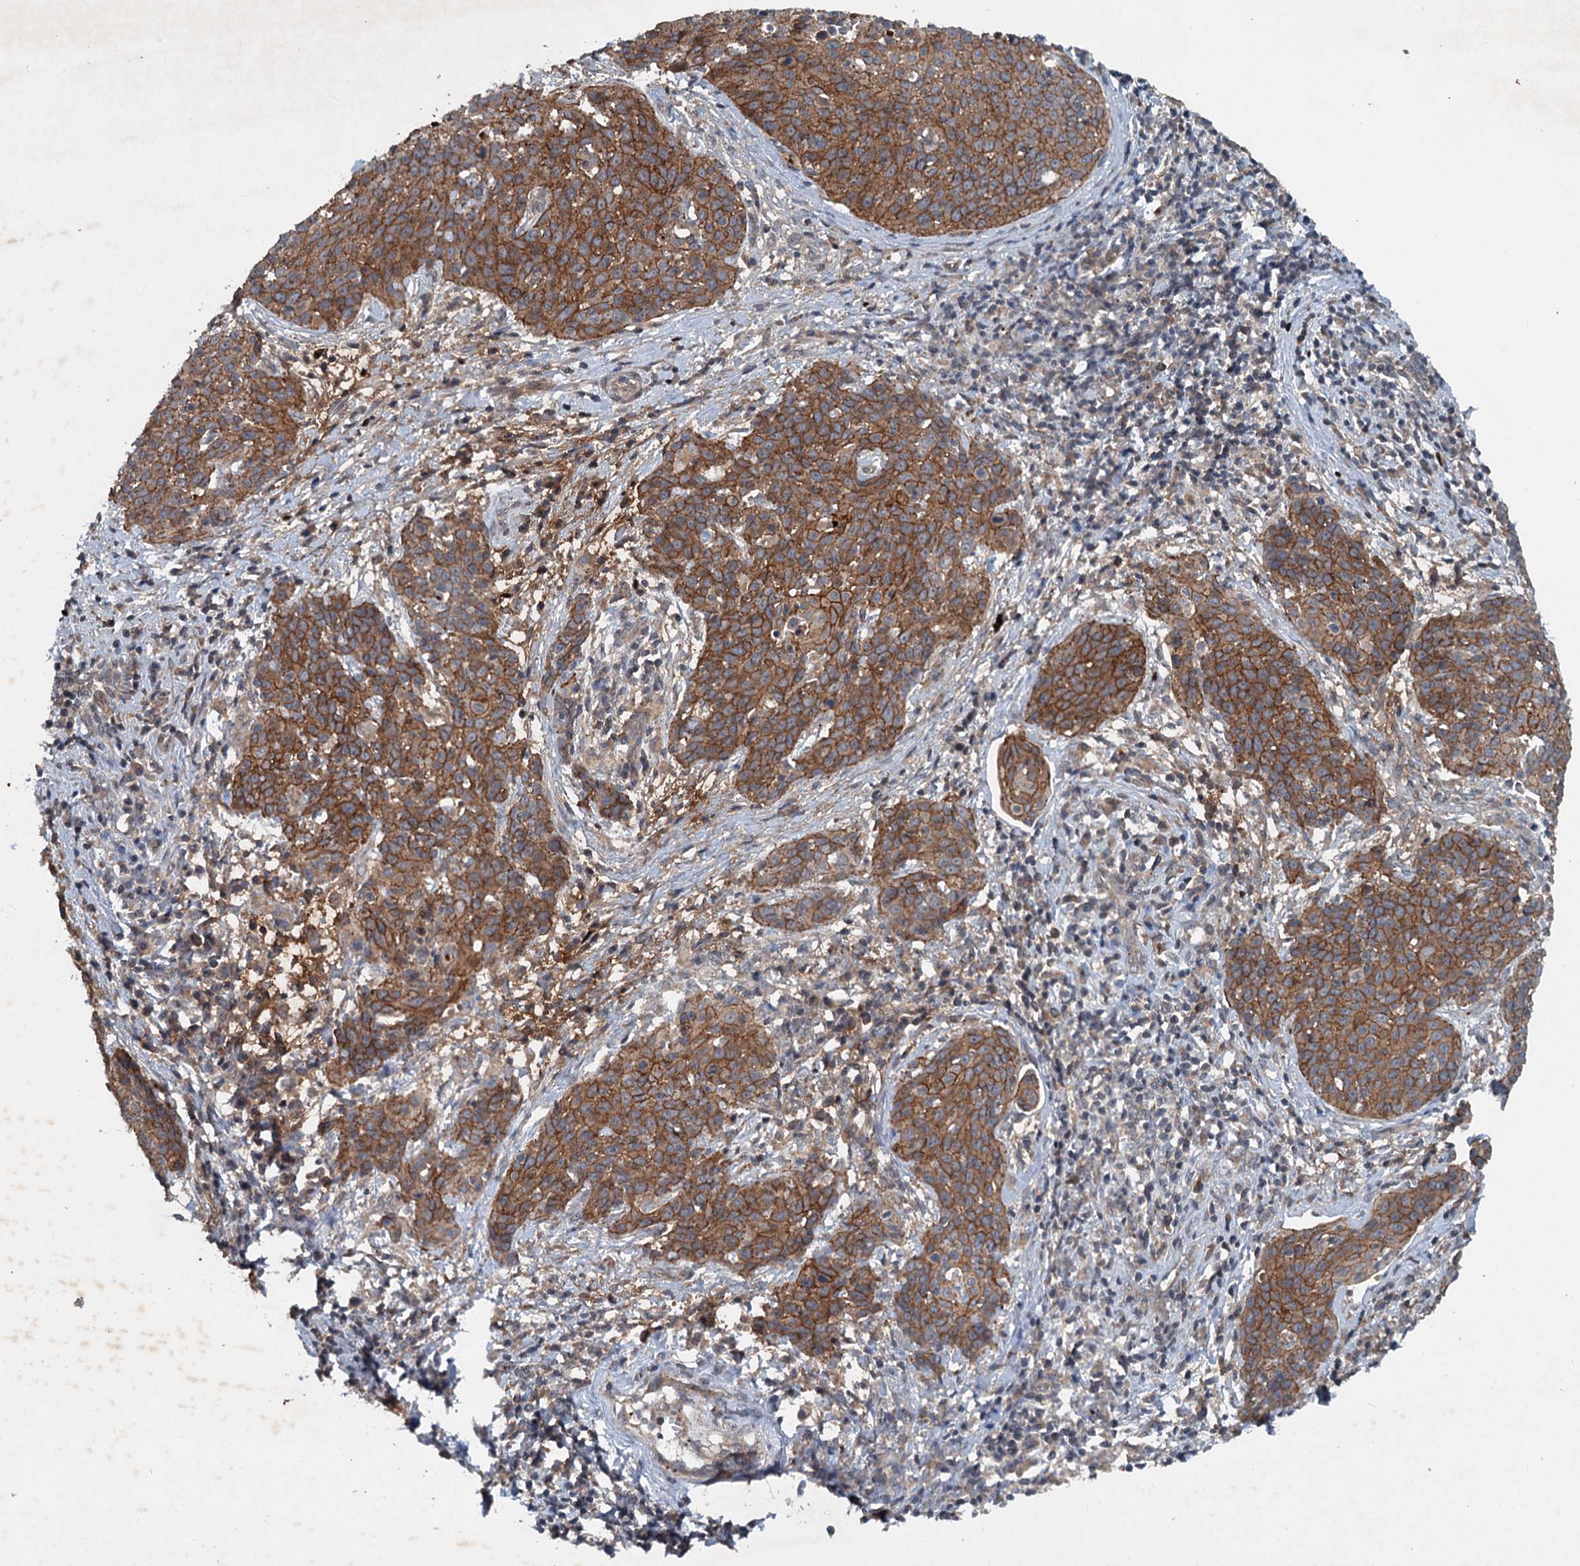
{"staining": {"intensity": "moderate", "quantity": ">75%", "location": "cytoplasmic/membranous"}, "tissue": "cervical cancer", "cell_type": "Tumor cells", "image_type": "cancer", "snomed": [{"axis": "morphology", "description": "Squamous cell carcinoma, NOS"}, {"axis": "topography", "description": "Cervix"}], "caption": "Moderate cytoplasmic/membranous staining is identified in about >75% of tumor cells in cervical squamous cell carcinoma.", "gene": "N4BP2L2", "patient": {"sex": "female", "age": 38}}